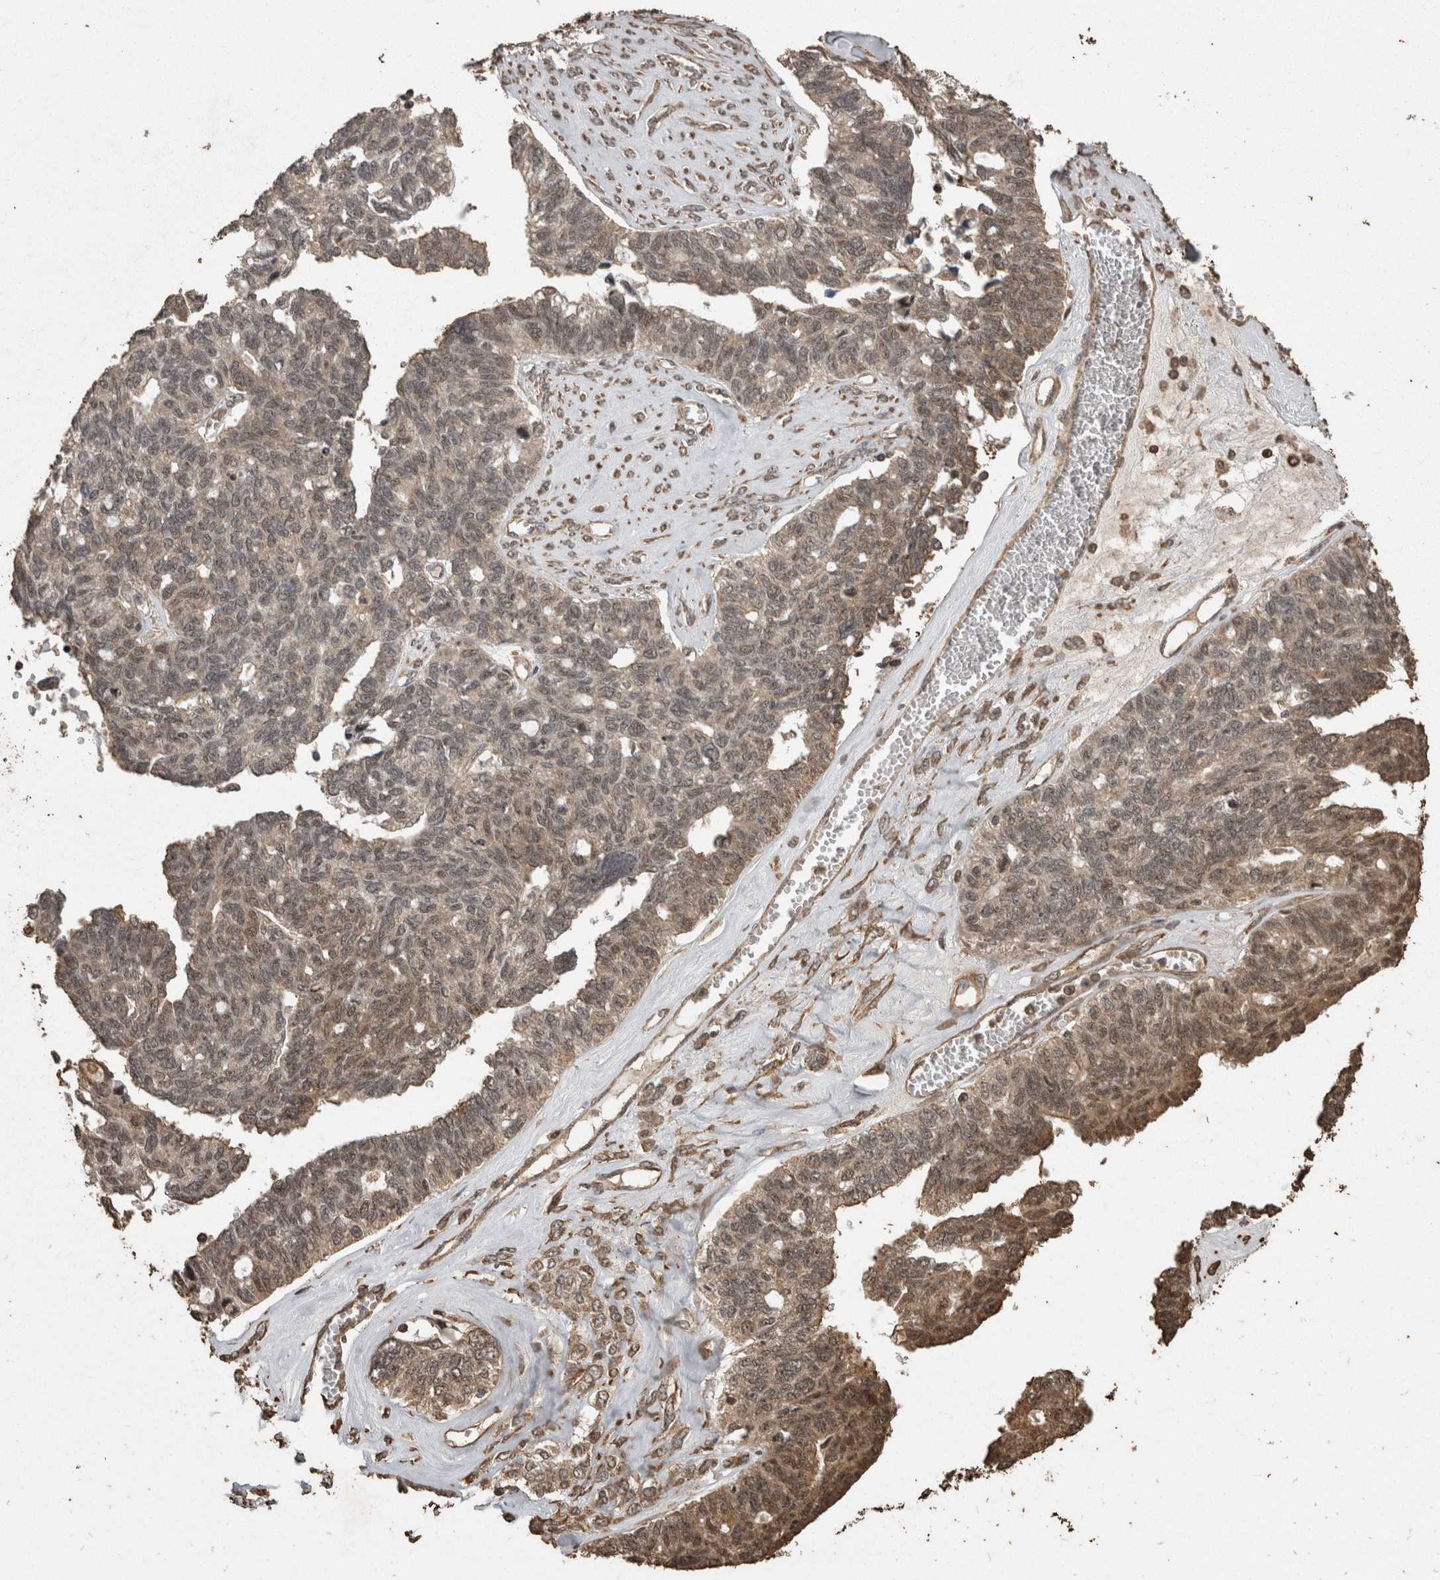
{"staining": {"intensity": "moderate", "quantity": ">75%", "location": "cytoplasmic/membranous"}, "tissue": "ovarian cancer", "cell_type": "Tumor cells", "image_type": "cancer", "snomed": [{"axis": "morphology", "description": "Cystadenocarcinoma, serous, NOS"}, {"axis": "topography", "description": "Ovary"}], "caption": "This micrograph shows IHC staining of ovarian cancer (serous cystadenocarcinoma), with medium moderate cytoplasmic/membranous expression in approximately >75% of tumor cells.", "gene": "PINK1", "patient": {"sex": "female", "age": 79}}